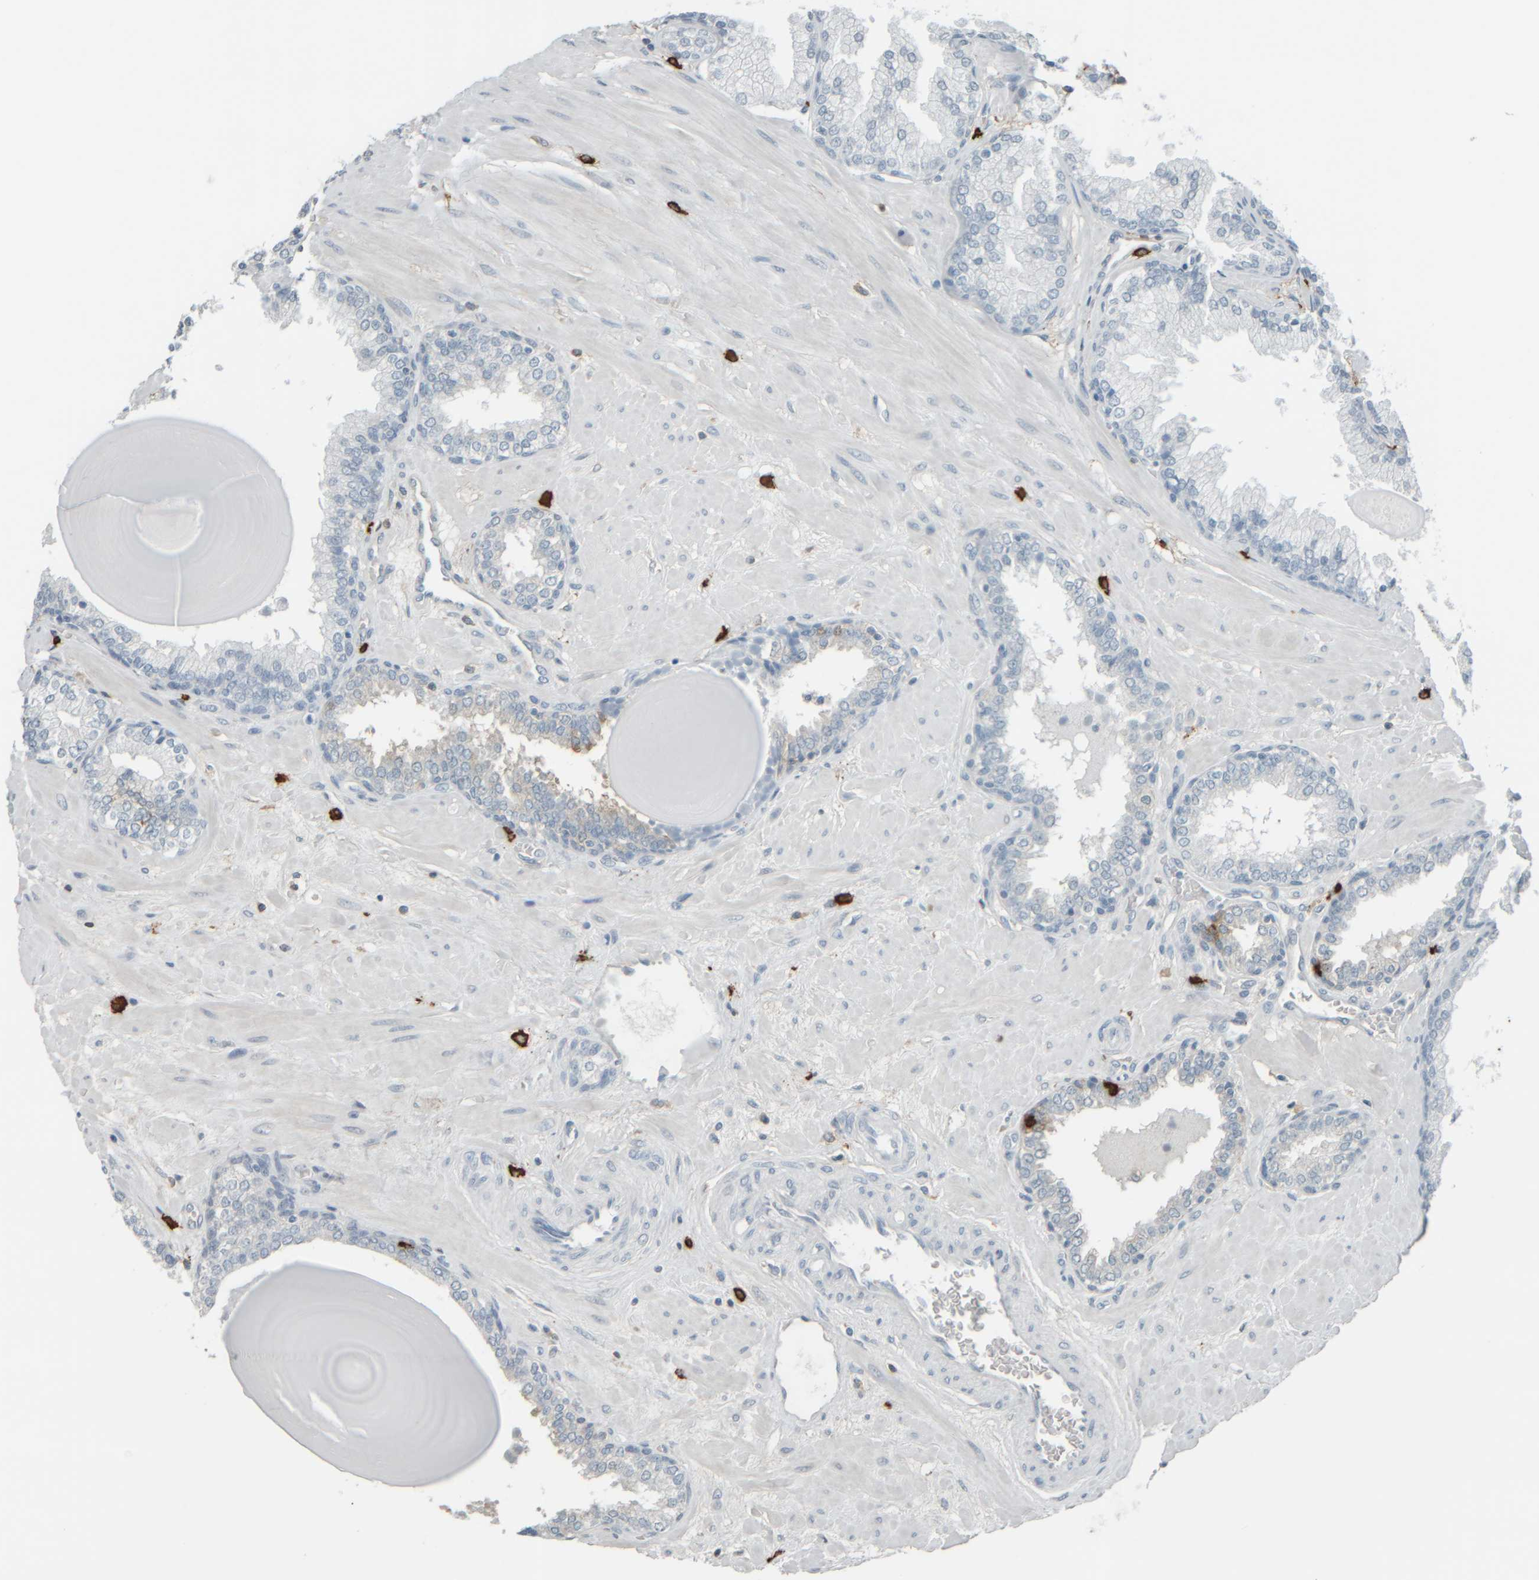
{"staining": {"intensity": "negative", "quantity": "none", "location": "none"}, "tissue": "prostate", "cell_type": "Glandular cells", "image_type": "normal", "snomed": [{"axis": "morphology", "description": "Normal tissue, NOS"}, {"axis": "topography", "description": "Prostate"}], "caption": "DAB (3,3'-diaminobenzidine) immunohistochemical staining of unremarkable human prostate displays no significant expression in glandular cells. (DAB (3,3'-diaminobenzidine) immunohistochemistry (IHC) with hematoxylin counter stain).", "gene": "TPSAB1", "patient": {"sex": "male", "age": 51}}